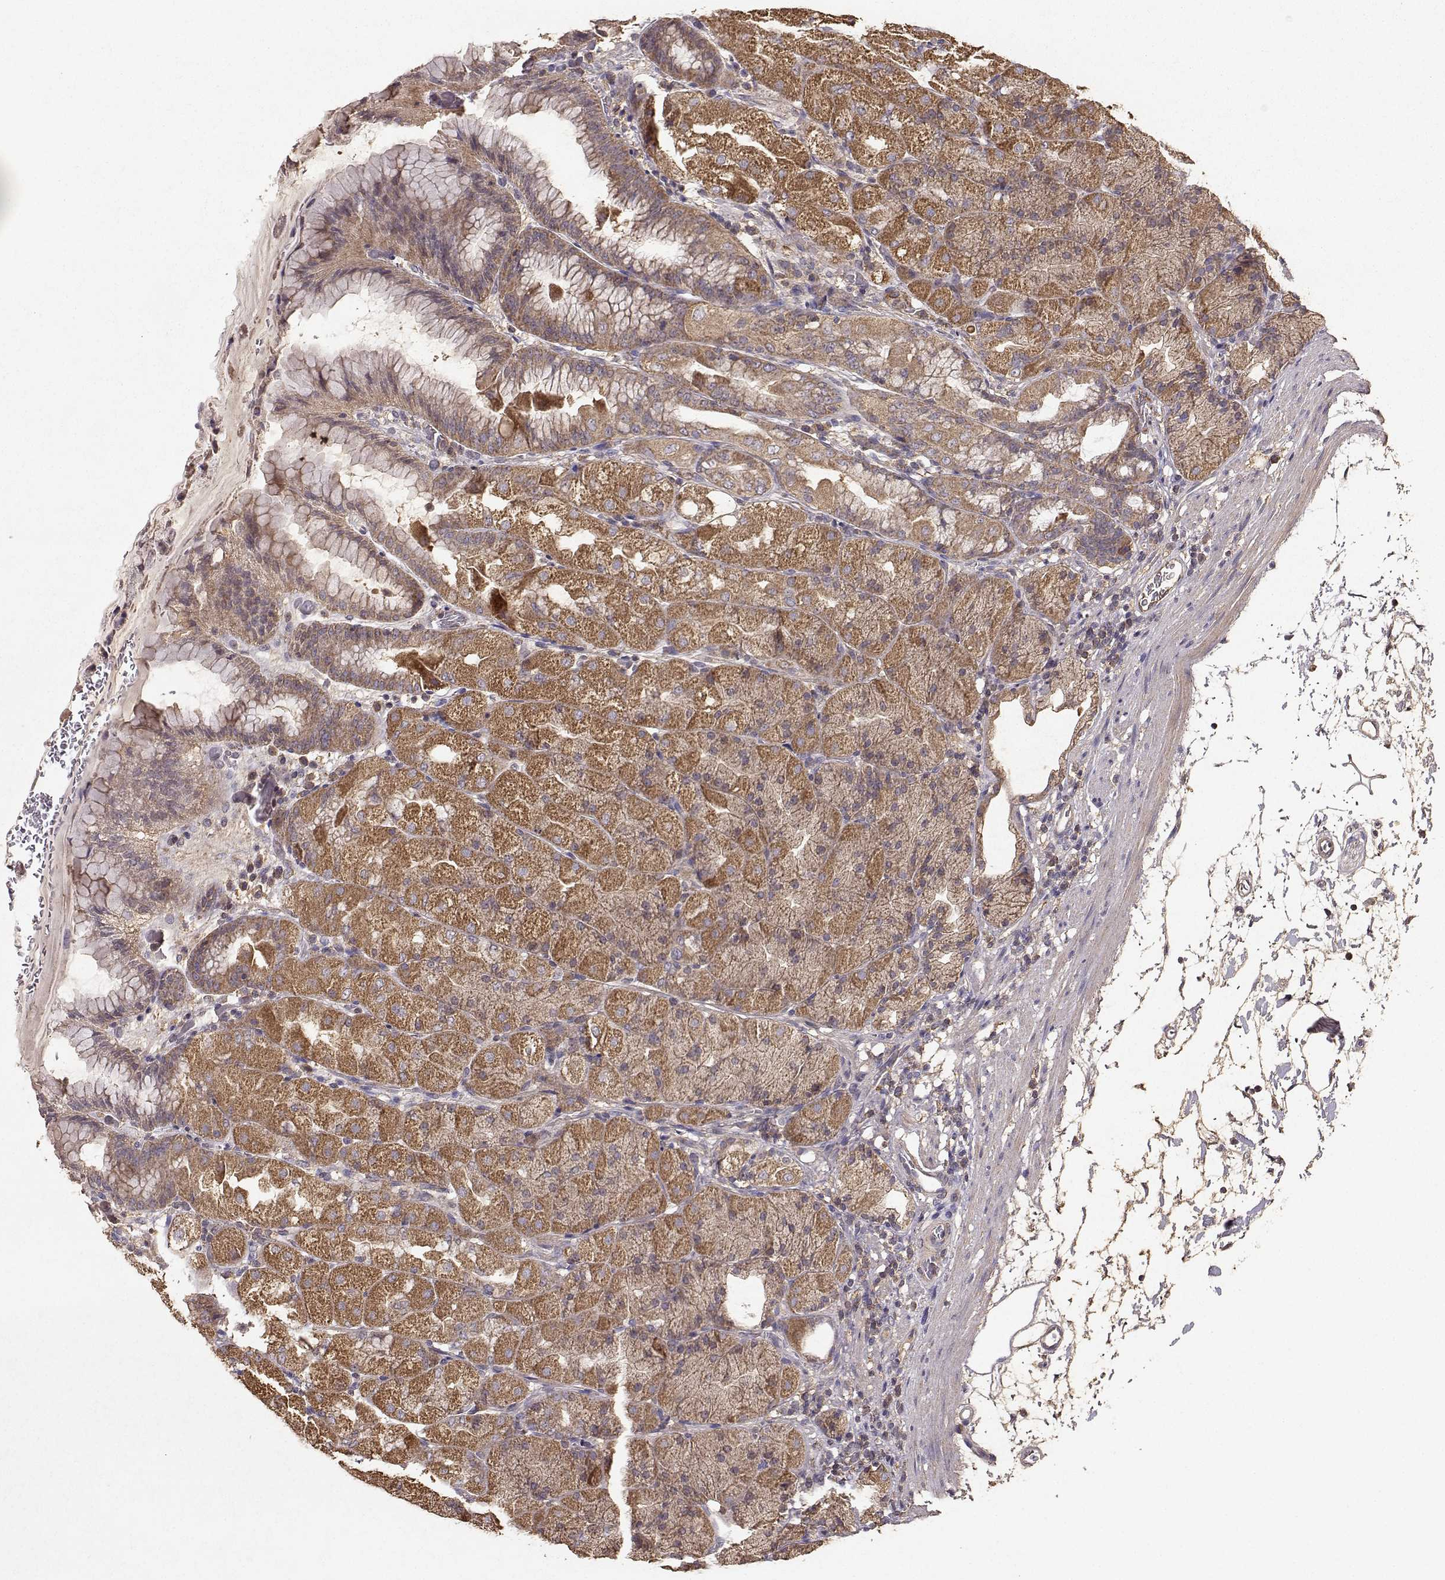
{"staining": {"intensity": "moderate", "quantity": ">75%", "location": "cytoplasmic/membranous"}, "tissue": "stomach", "cell_type": "Glandular cells", "image_type": "normal", "snomed": [{"axis": "morphology", "description": "Normal tissue, NOS"}, {"axis": "topography", "description": "Stomach, upper"}, {"axis": "topography", "description": "Stomach"}, {"axis": "topography", "description": "Stomach, lower"}], "caption": "Stomach stained for a protein (brown) exhibits moderate cytoplasmic/membranous positive expression in approximately >75% of glandular cells.", "gene": "TARS3", "patient": {"sex": "male", "age": 62}}